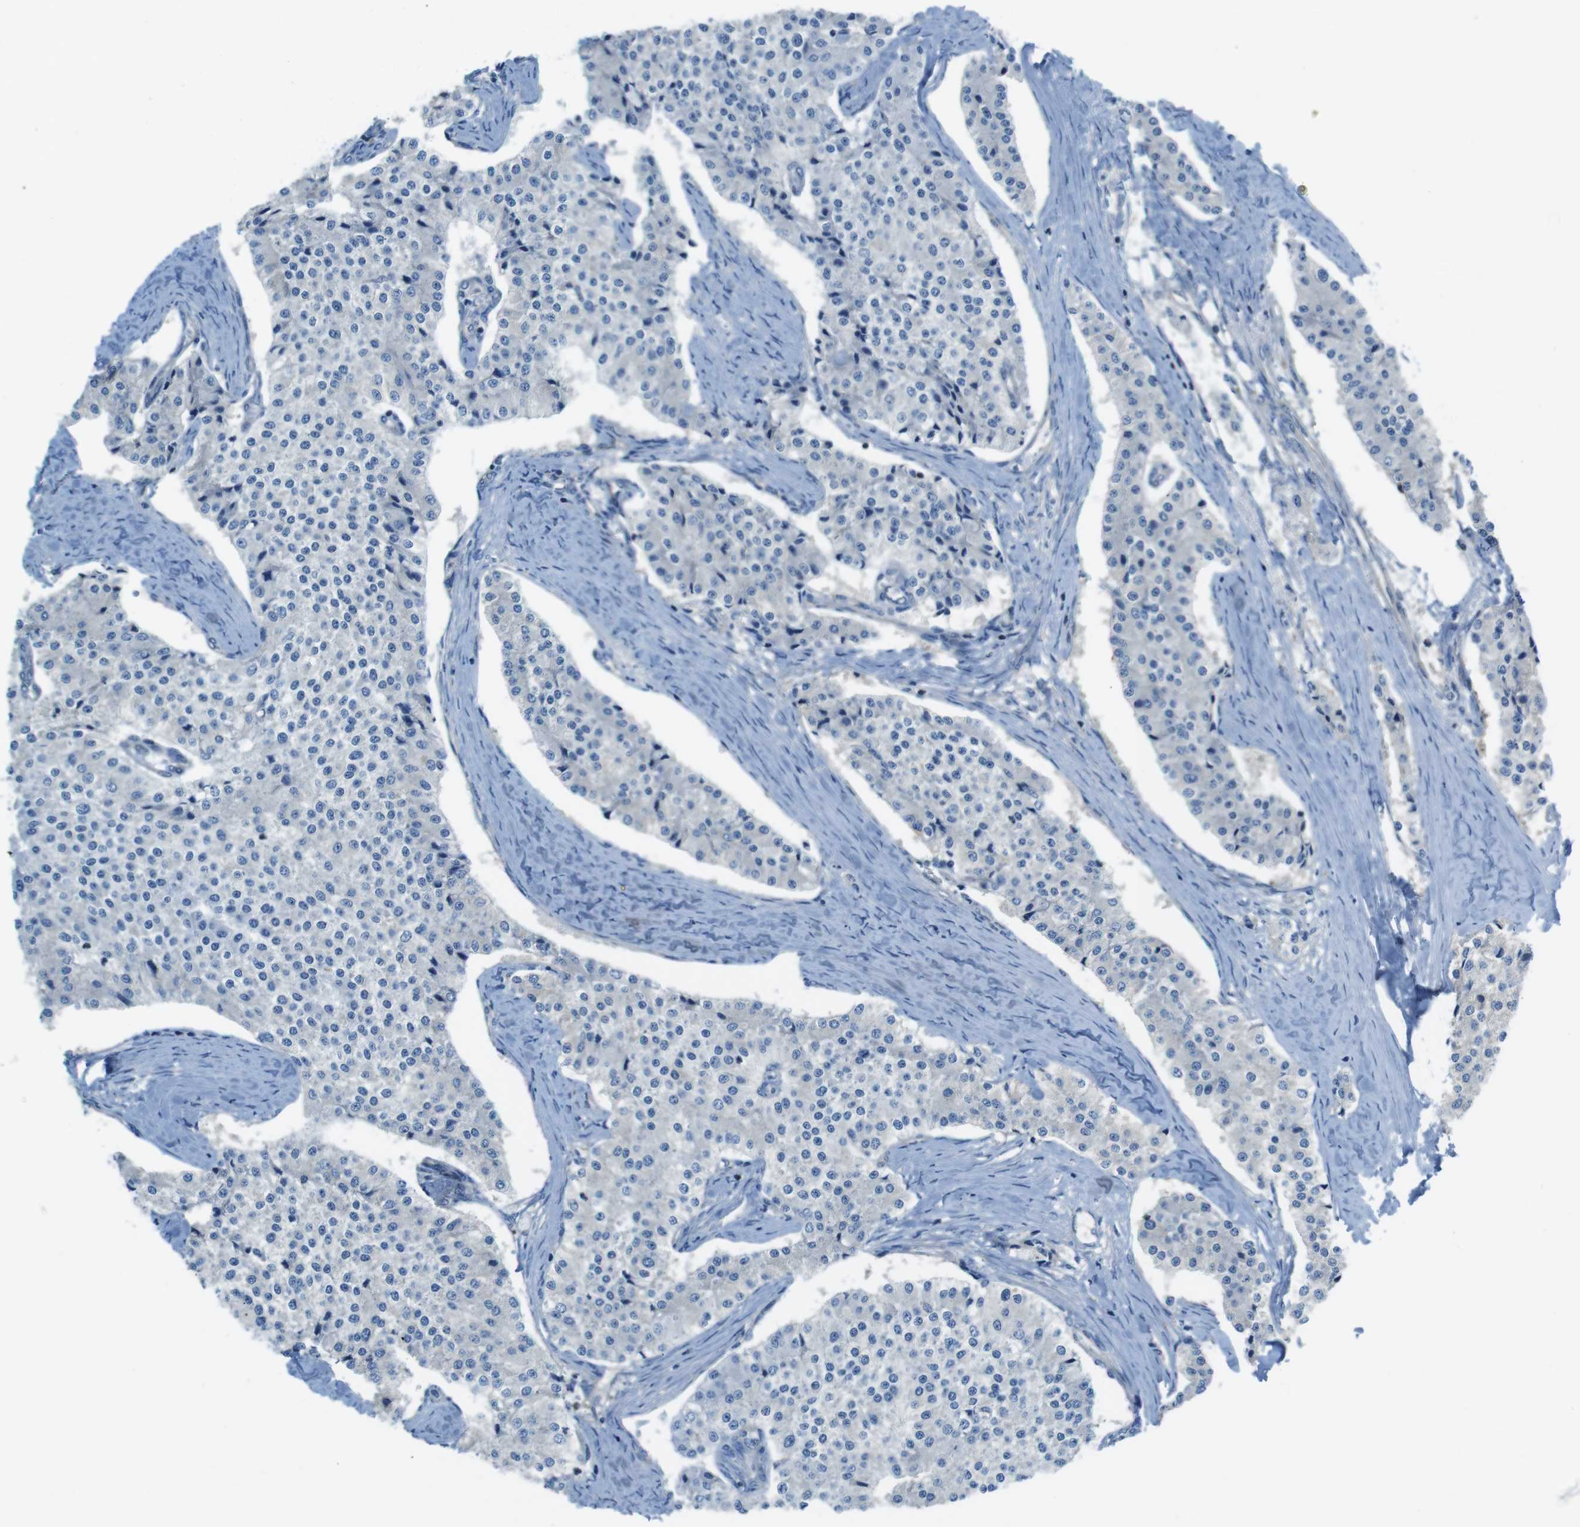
{"staining": {"intensity": "negative", "quantity": "none", "location": "none"}, "tissue": "carcinoid", "cell_type": "Tumor cells", "image_type": "cancer", "snomed": [{"axis": "morphology", "description": "Carcinoid, malignant, NOS"}, {"axis": "topography", "description": "Colon"}], "caption": "Carcinoid was stained to show a protein in brown. There is no significant positivity in tumor cells. (DAB immunohistochemistry (IHC) visualized using brightfield microscopy, high magnification).", "gene": "TES", "patient": {"sex": "female", "age": 52}}